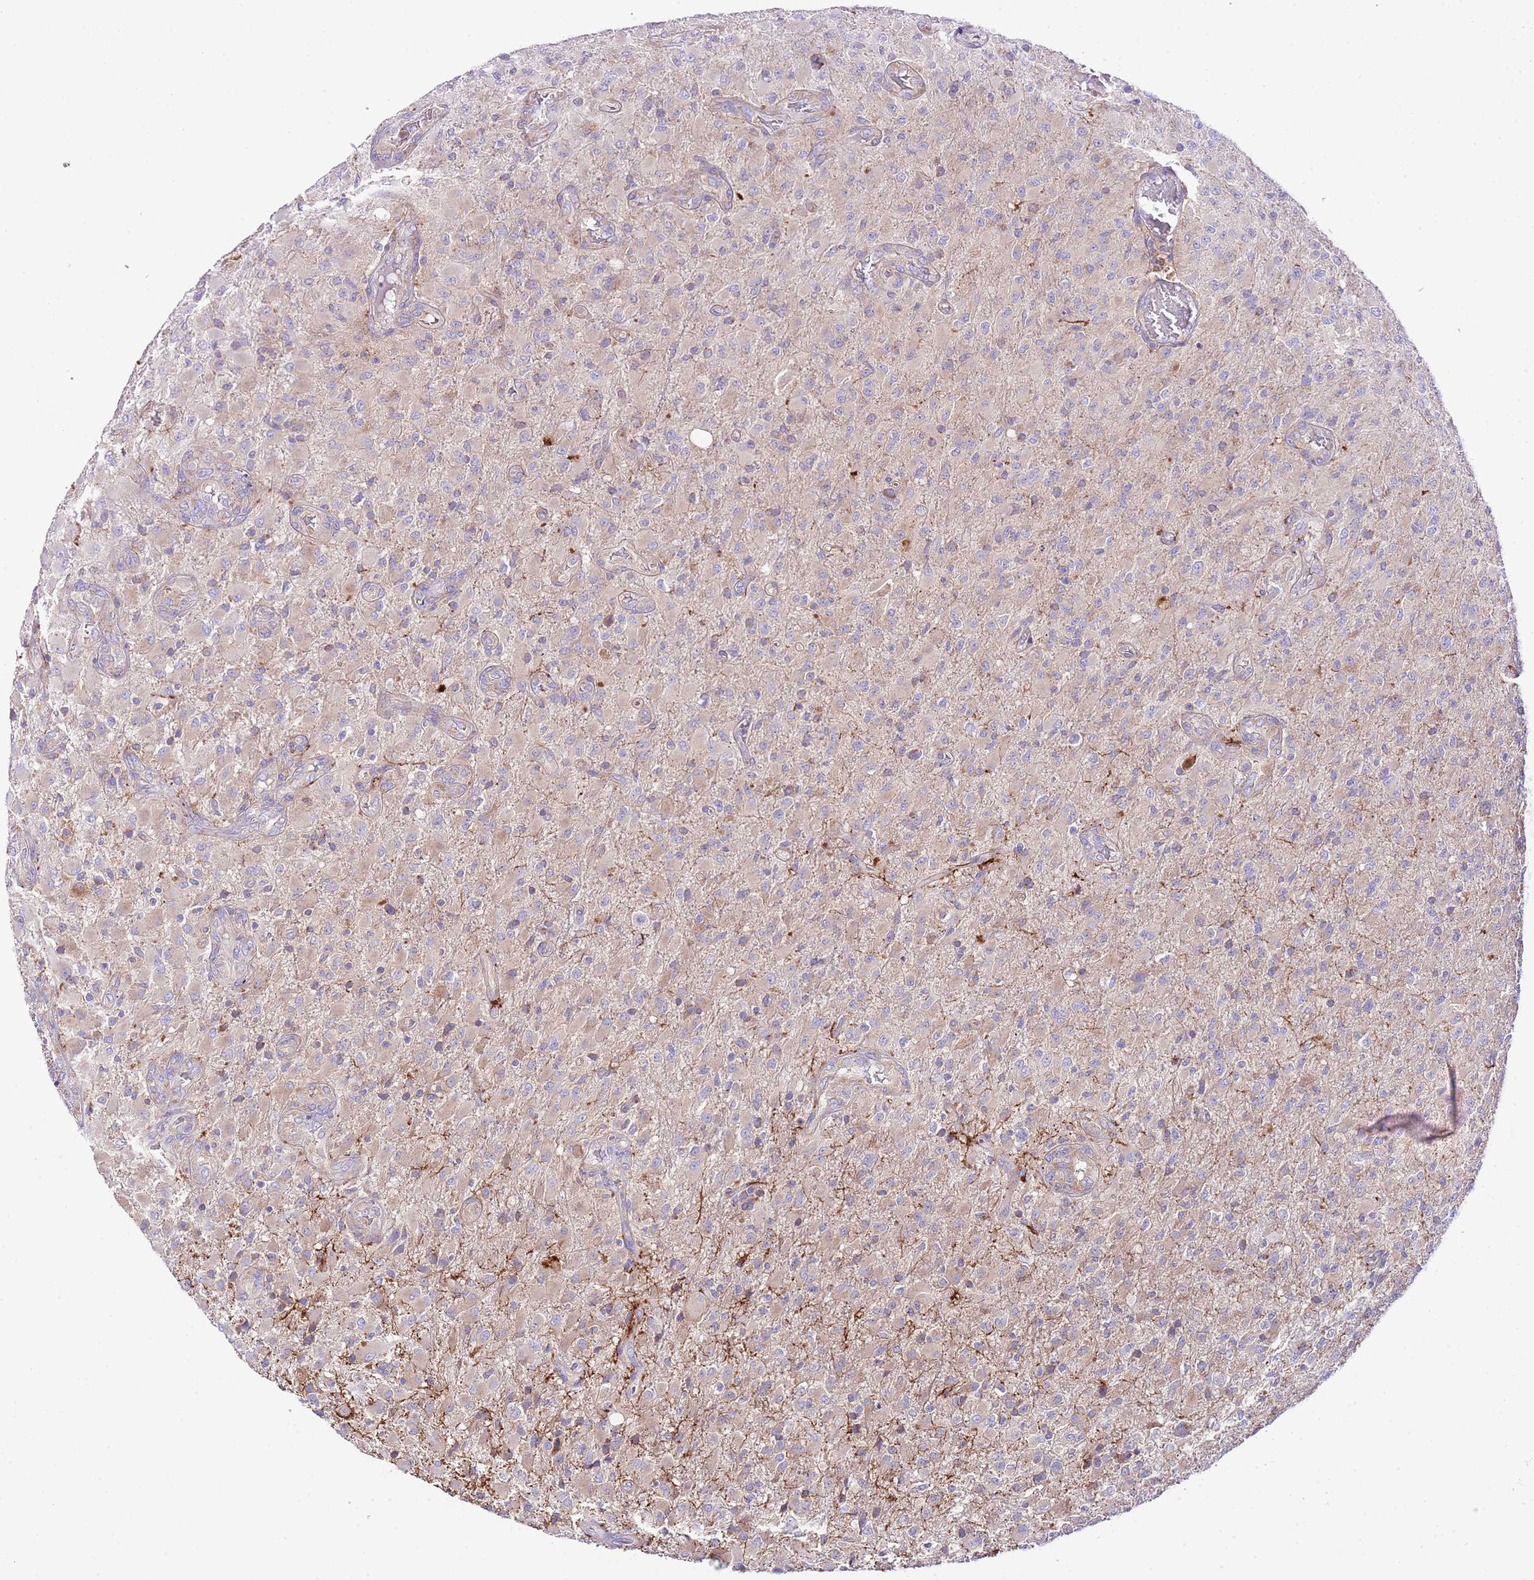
{"staining": {"intensity": "weak", "quantity": "<25%", "location": "cytoplasmic/membranous"}, "tissue": "glioma", "cell_type": "Tumor cells", "image_type": "cancer", "snomed": [{"axis": "morphology", "description": "Glioma, malignant, Low grade"}, {"axis": "topography", "description": "Brain"}], "caption": "Tumor cells show no significant positivity in malignant glioma (low-grade).", "gene": "RPS10", "patient": {"sex": "male", "age": 65}}